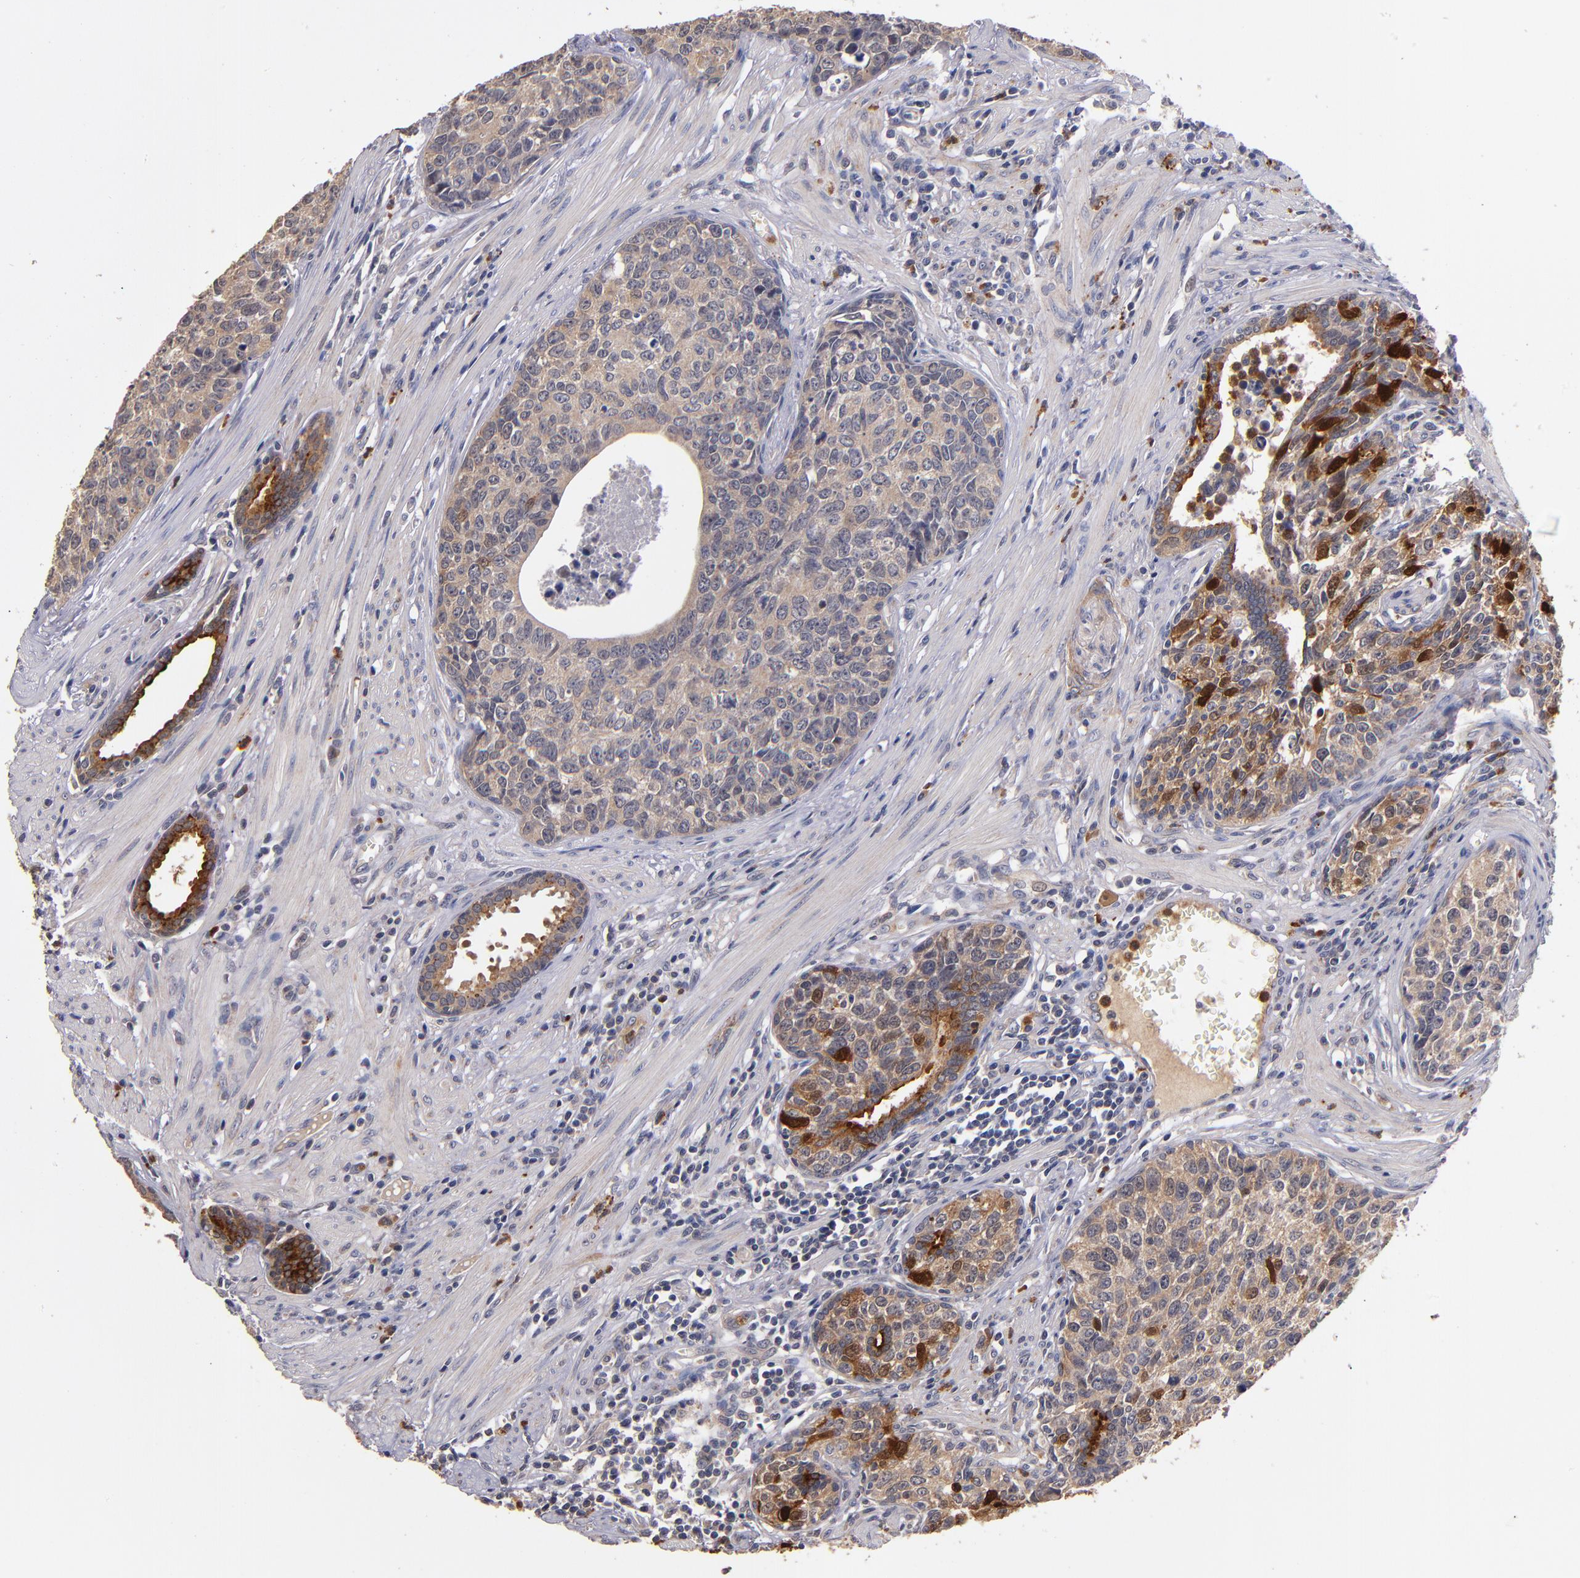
{"staining": {"intensity": "weak", "quantity": ">75%", "location": "cytoplasmic/membranous"}, "tissue": "urothelial cancer", "cell_type": "Tumor cells", "image_type": "cancer", "snomed": [{"axis": "morphology", "description": "Urothelial carcinoma, High grade"}, {"axis": "topography", "description": "Urinary bladder"}], "caption": "Weak cytoplasmic/membranous staining is identified in approximately >75% of tumor cells in urothelial cancer. The protein of interest is shown in brown color, while the nuclei are stained blue.", "gene": "TTLL12", "patient": {"sex": "male", "age": 81}}